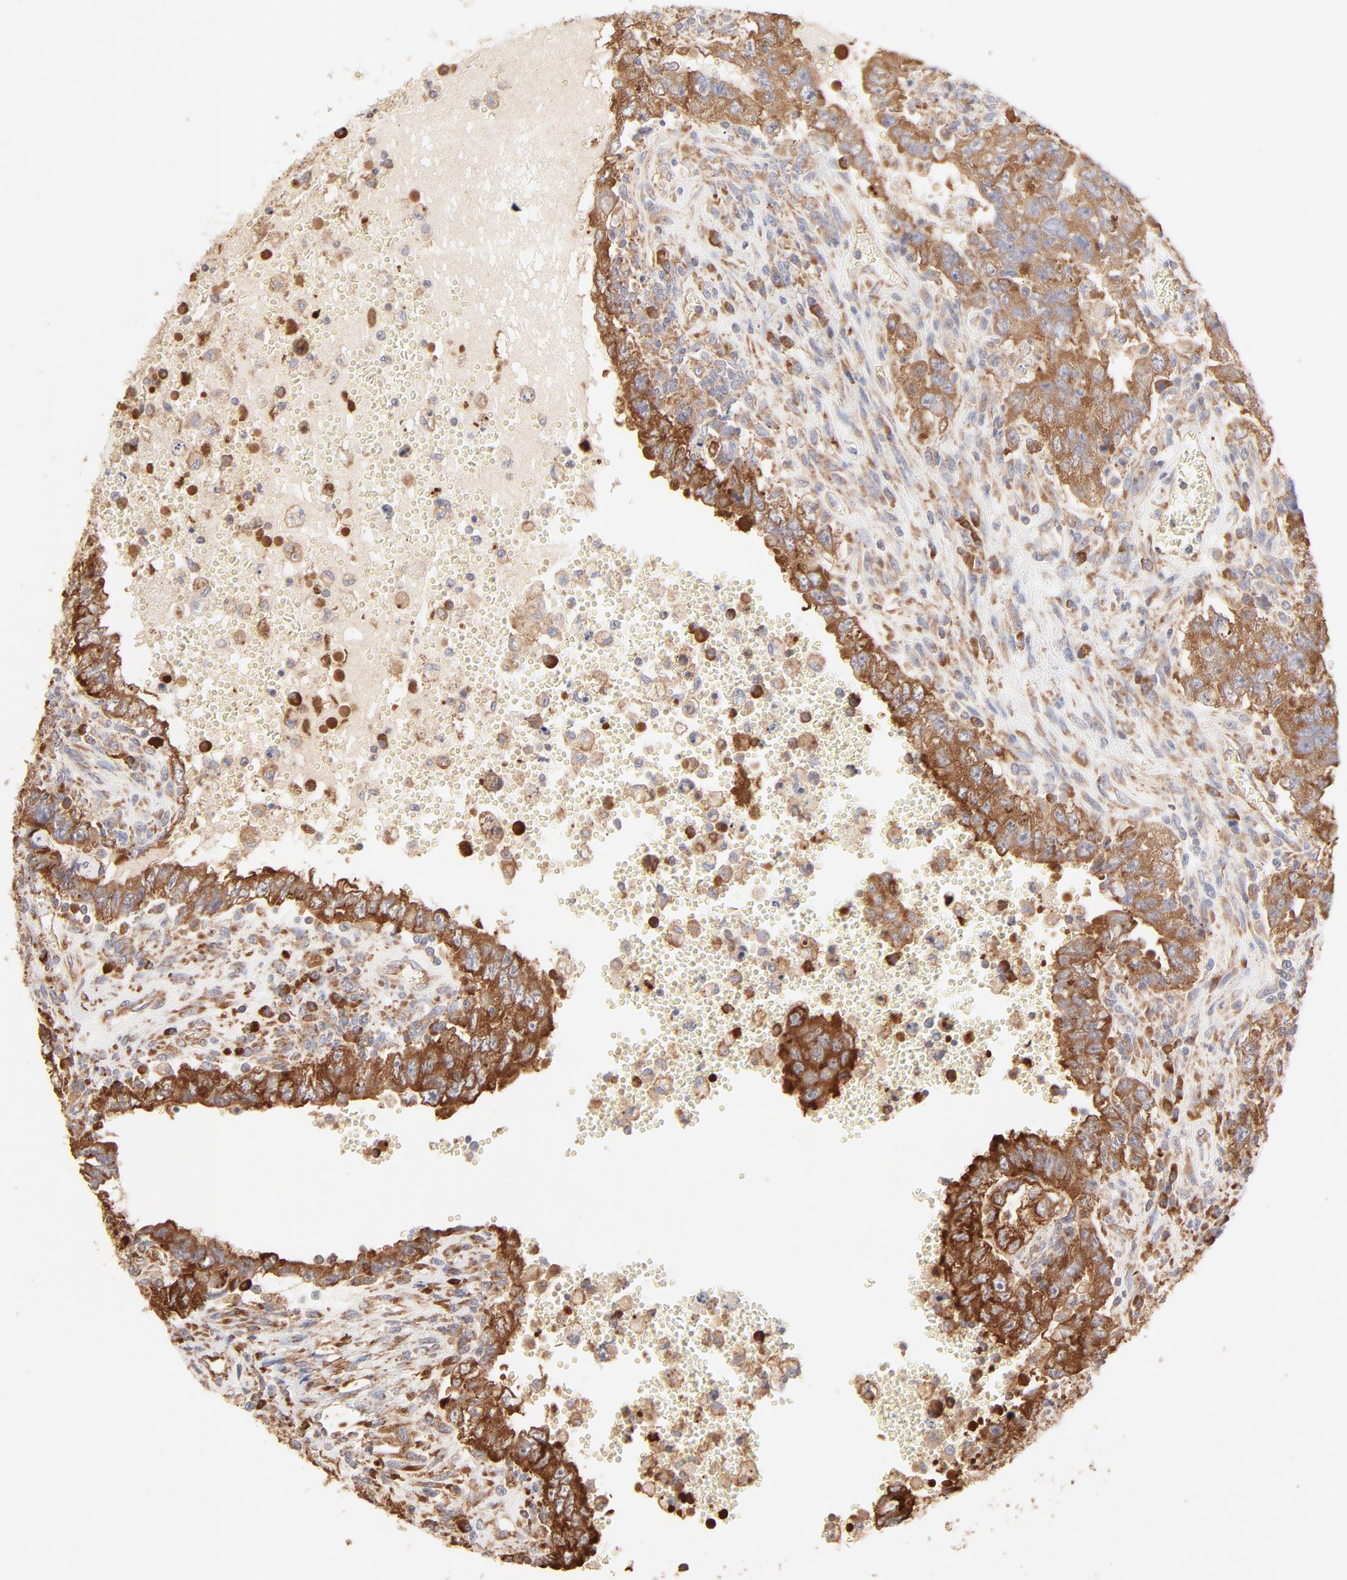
{"staining": {"intensity": "moderate", "quantity": ">75%", "location": "cytoplasmic/membranous"}, "tissue": "testis cancer", "cell_type": "Tumor cells", "image_type": "cancer", "snomed": [{"axis": "morphology", "description": "Carcinoma, Embryonal, NOS"}, {"axis": "topography", "description": "Testis"}], "caption": "Approximately >75% of tumor cells in human testis cancer (embryonal carcinoma) show moderate cytoplasmic/membranous protein positivity as visualized by brown immunohistochemical staining.", "gene": "RPS20", "patient": {"sex": "male", "age": 26}}